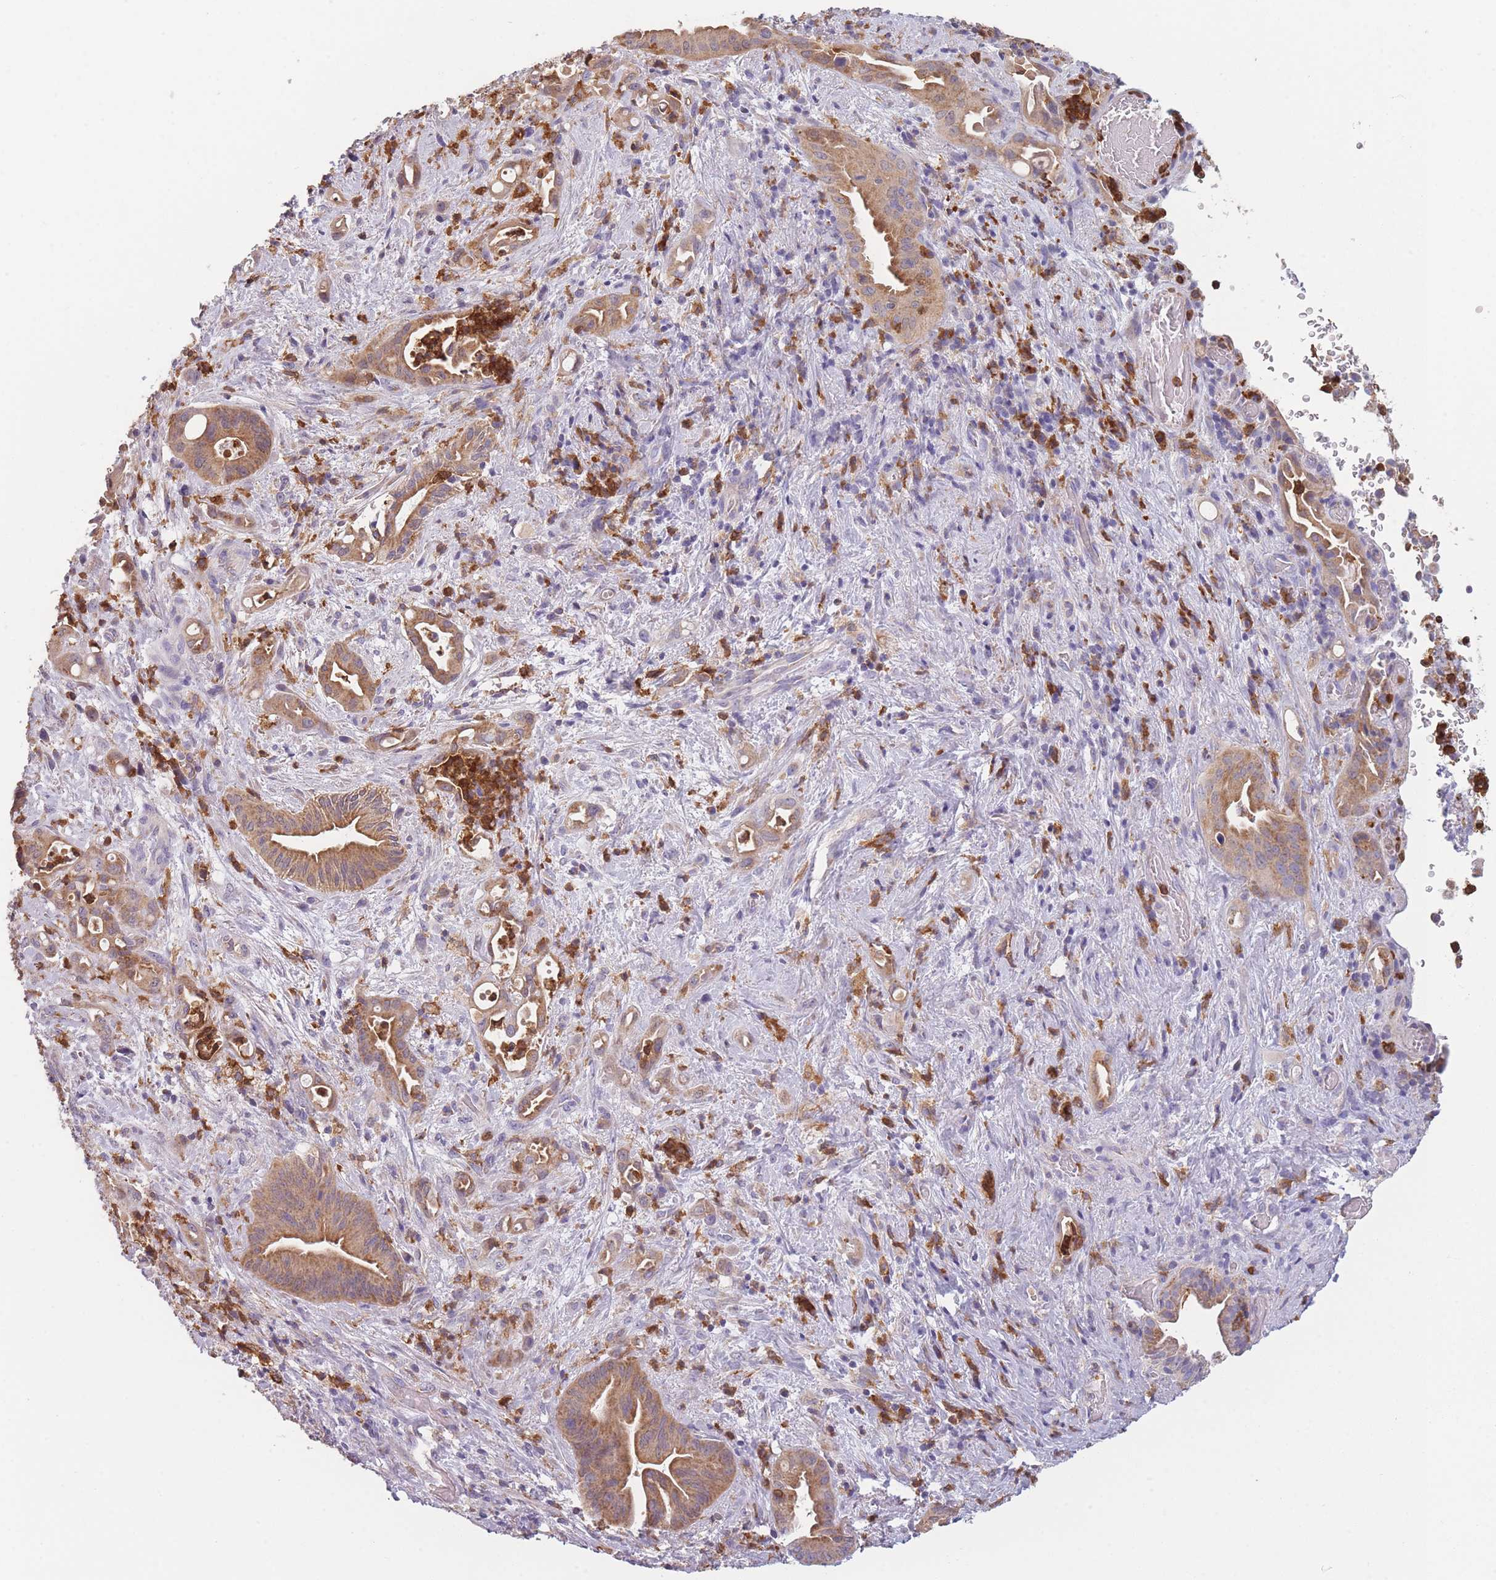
{"staining": {"intensity": "moderate", "quantity": ">75%", "location": "cytoplasmic/membranous"}, "tissue": "liver cancer", "cell_type": "Tumor cells", "image_type": "cancer", "snomed": [{"axis": "morphology", "description": "Cholangiocarcinoma"}, {"axis": "topography", "description": "Liver"}], "caption": "Moderate cytoplasmic/membranous protein expression is appreciated in approximately >75% of tumor cells in liver cancer.", "gene": "PRAM1", "patient": {"sex": "female", "age": 68}}